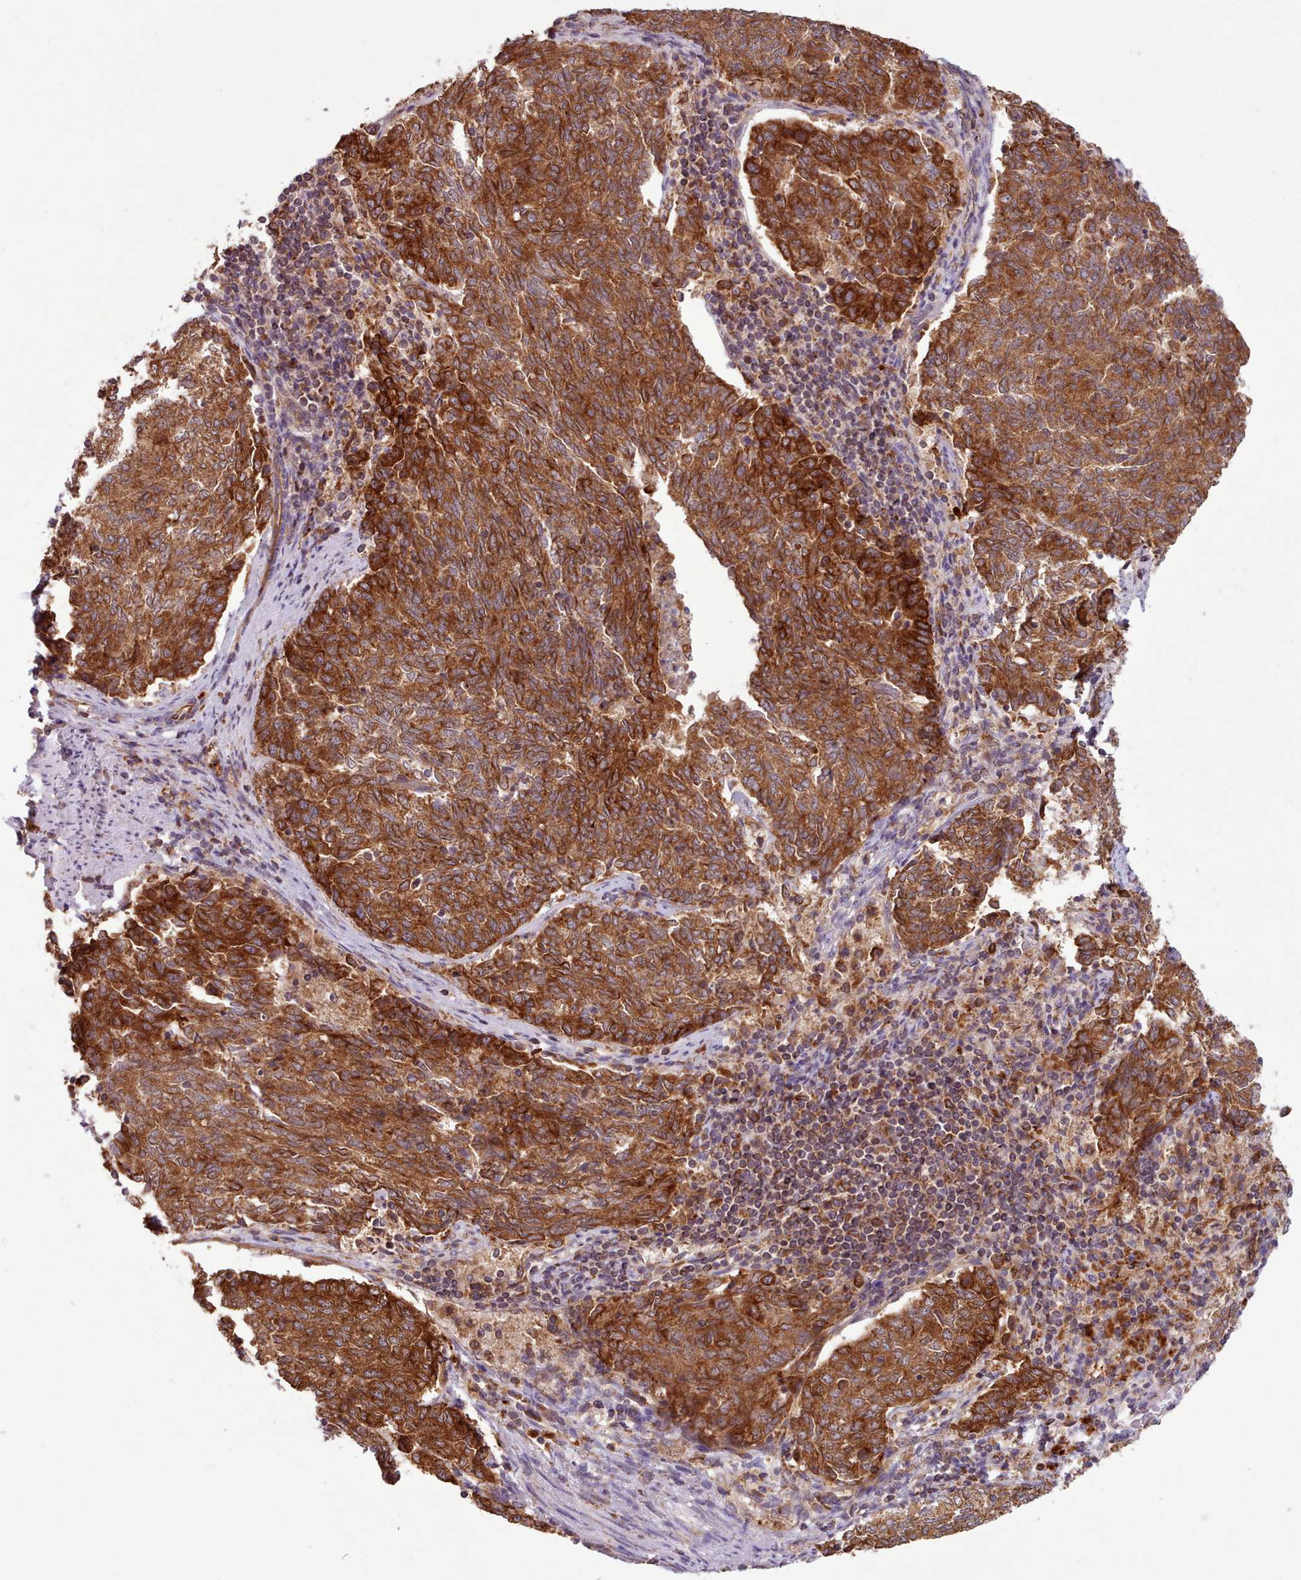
{"staining": {"intensity": "strong", "quantity": ">75%", "location": "cytoplasmic/membranous"}, "tissue": "endometrial cancer", "cell_type": "Tumor cells", "image_type": "cancer", "snomed": [{"axis": "morphology", "description": "Adenocarcinoma, NOS"}, {"axis": "topography", "description": "Endometrium"}], "caption": "This is a histology image of immunohistochemistry (IHC) staining of adenocarcinoma (endometrial), which shows strong expression in the cytoplasmic/membranous of tumor cells.", "gene": "CRYBG1", "patient": {"sex": "female", "age": 80}}